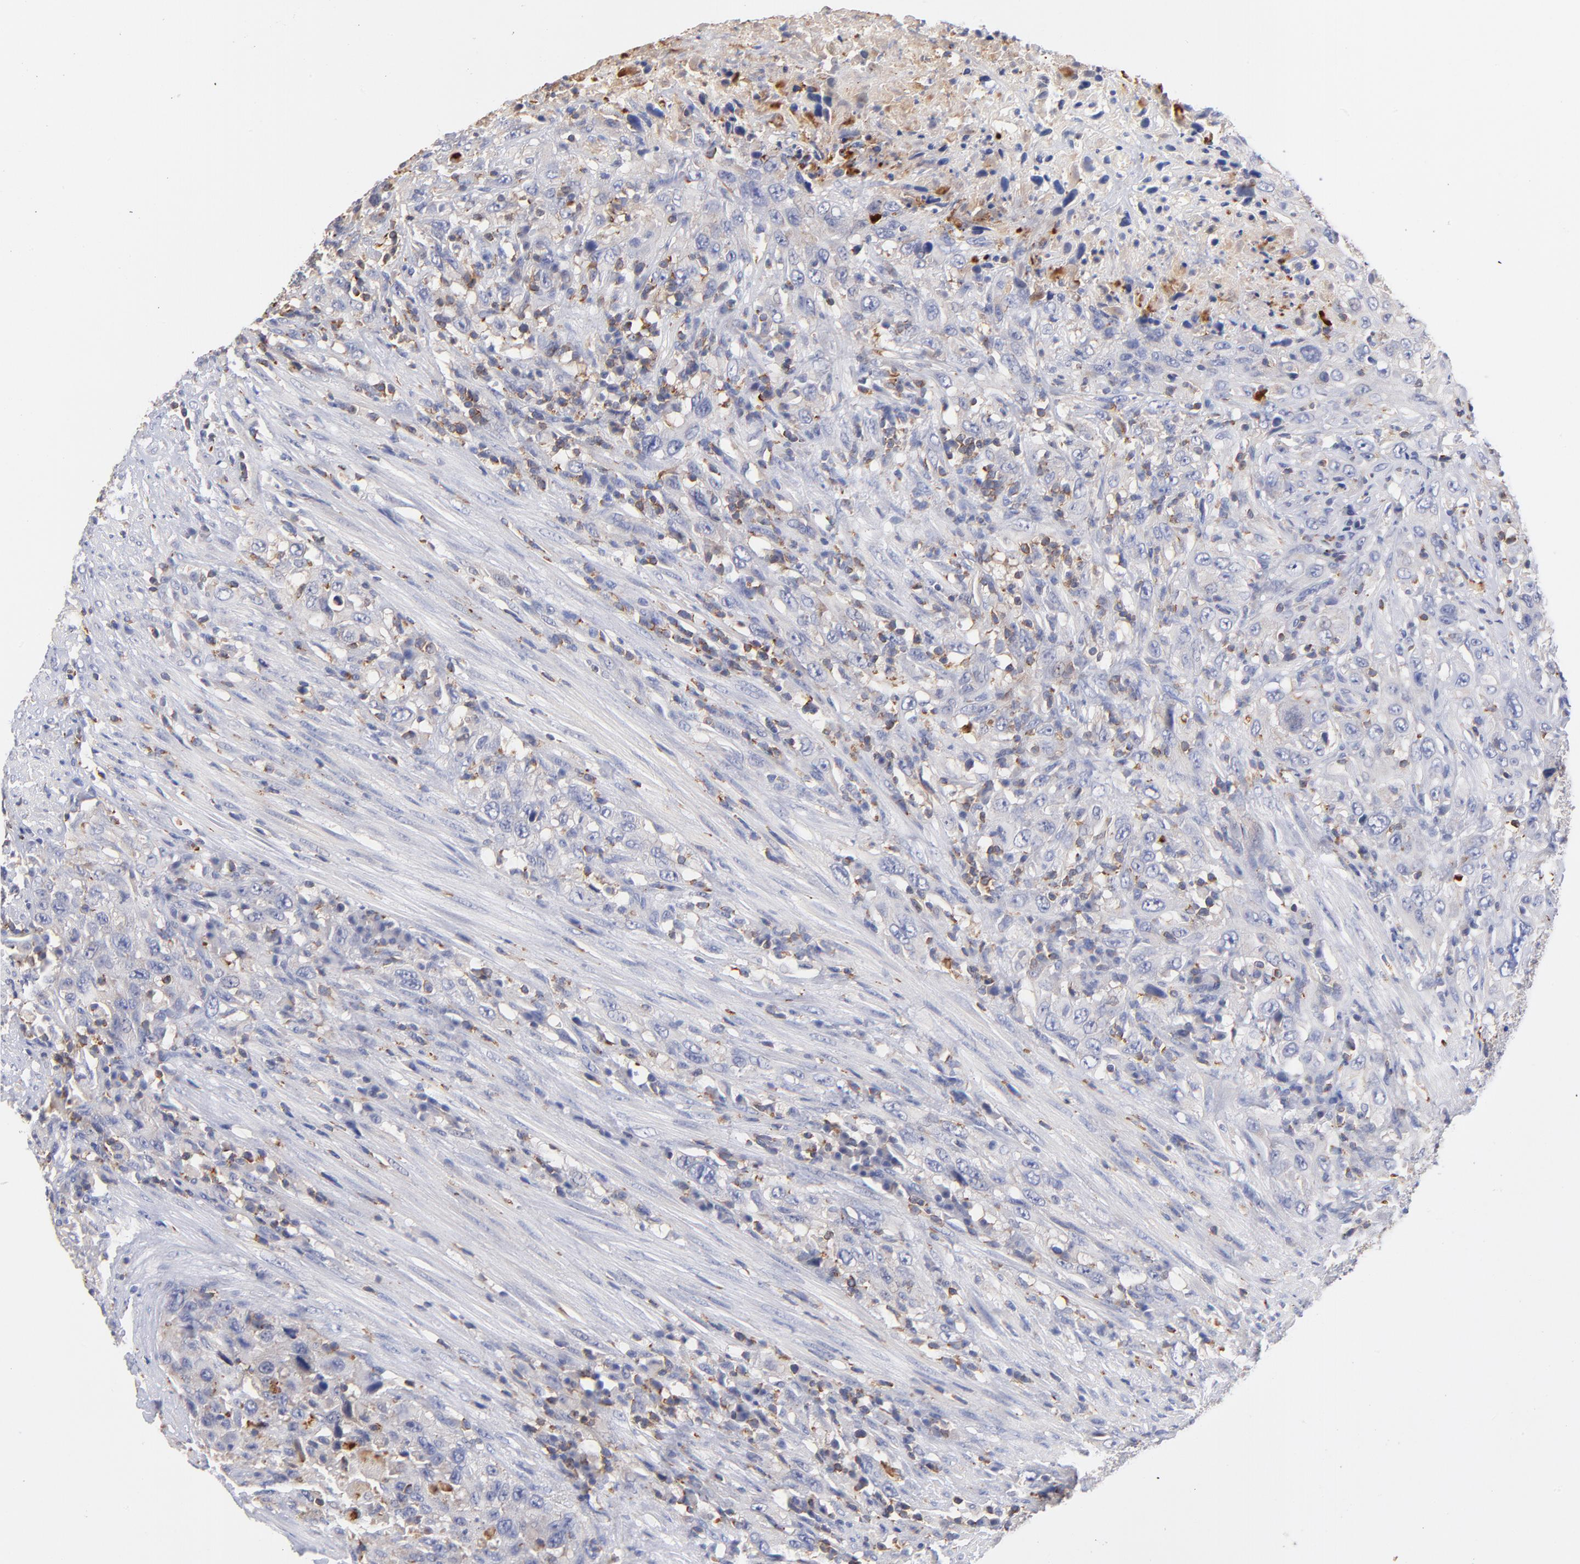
{"staining": {"intensity": "weak", "quantity": "<25%", "location": "cytoplasmic/membranous"}, "tissue": "urothelial cancer", "cell_type": "Tumor cells", "image_type": "cancer", "snomed": [{"axis": "morphology", "description": "Urothelial carcinoma, High grade"}, {"axis": "topography", "description": "Urinary bladder"}], "caption": "Tumor cells are negative for protein expression in human urothelial carcinoma (high-grade).", "gene": "KREMEN2", "patient": {"sex": "male", "age": 61}}